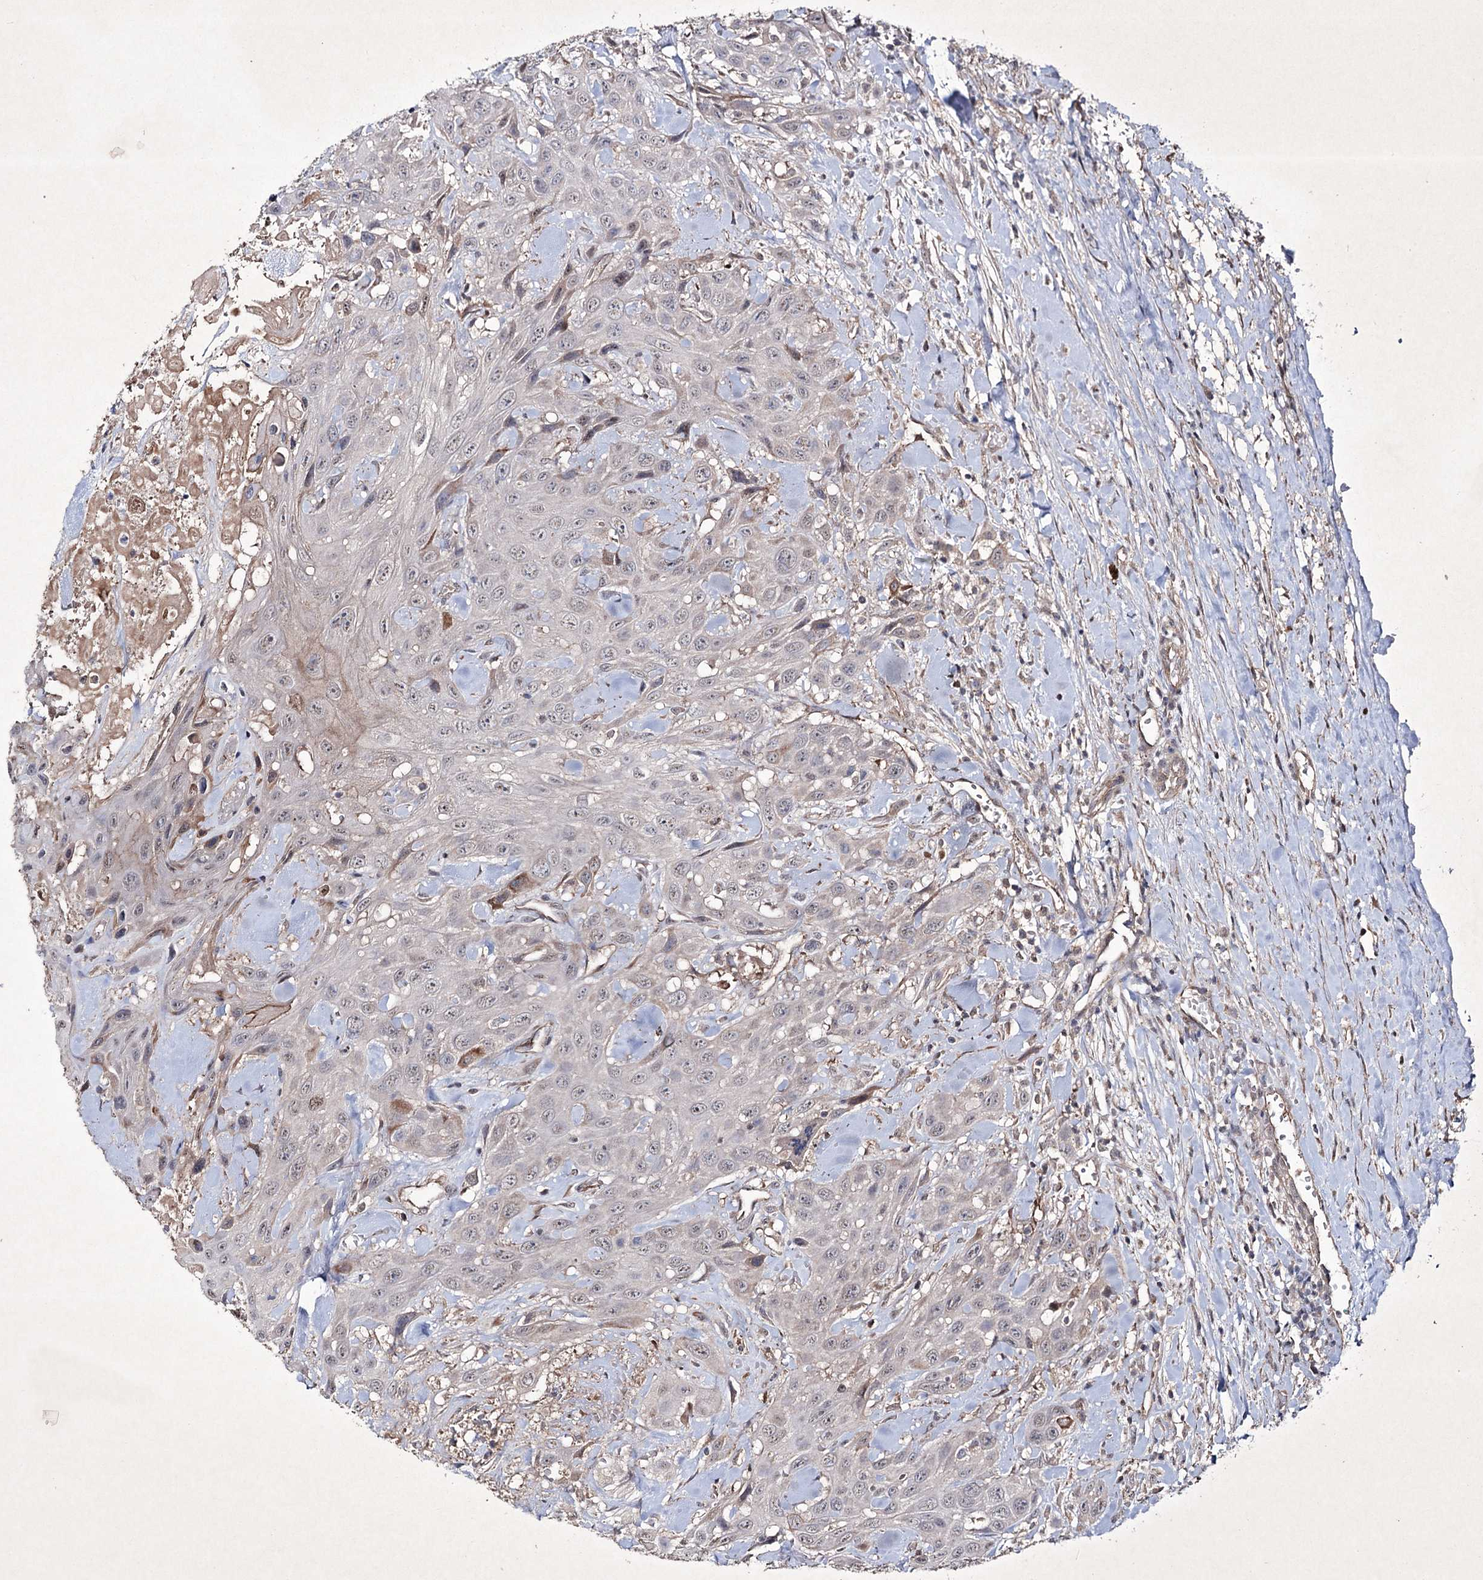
{"staining": {"intensity": "weak", "quantity": "<25%", "location": "cytoplasmic/membranous"}, "tissue": "head and neck cancer", "cell_type": "Tumor cells", "image_type": "cancer", "snomed": [{"axis": "morphology", "description": "Squamous cell carcinoma, NOS"}, {"axis": "topography", "description": "Head-Neck"}], "caption": "Image shows no significant protein staining in tumor cells of head and neck squamous cell carcinoma.", "gene": "SEMA4G", "patient": {"sex": "male", "age": 81}}